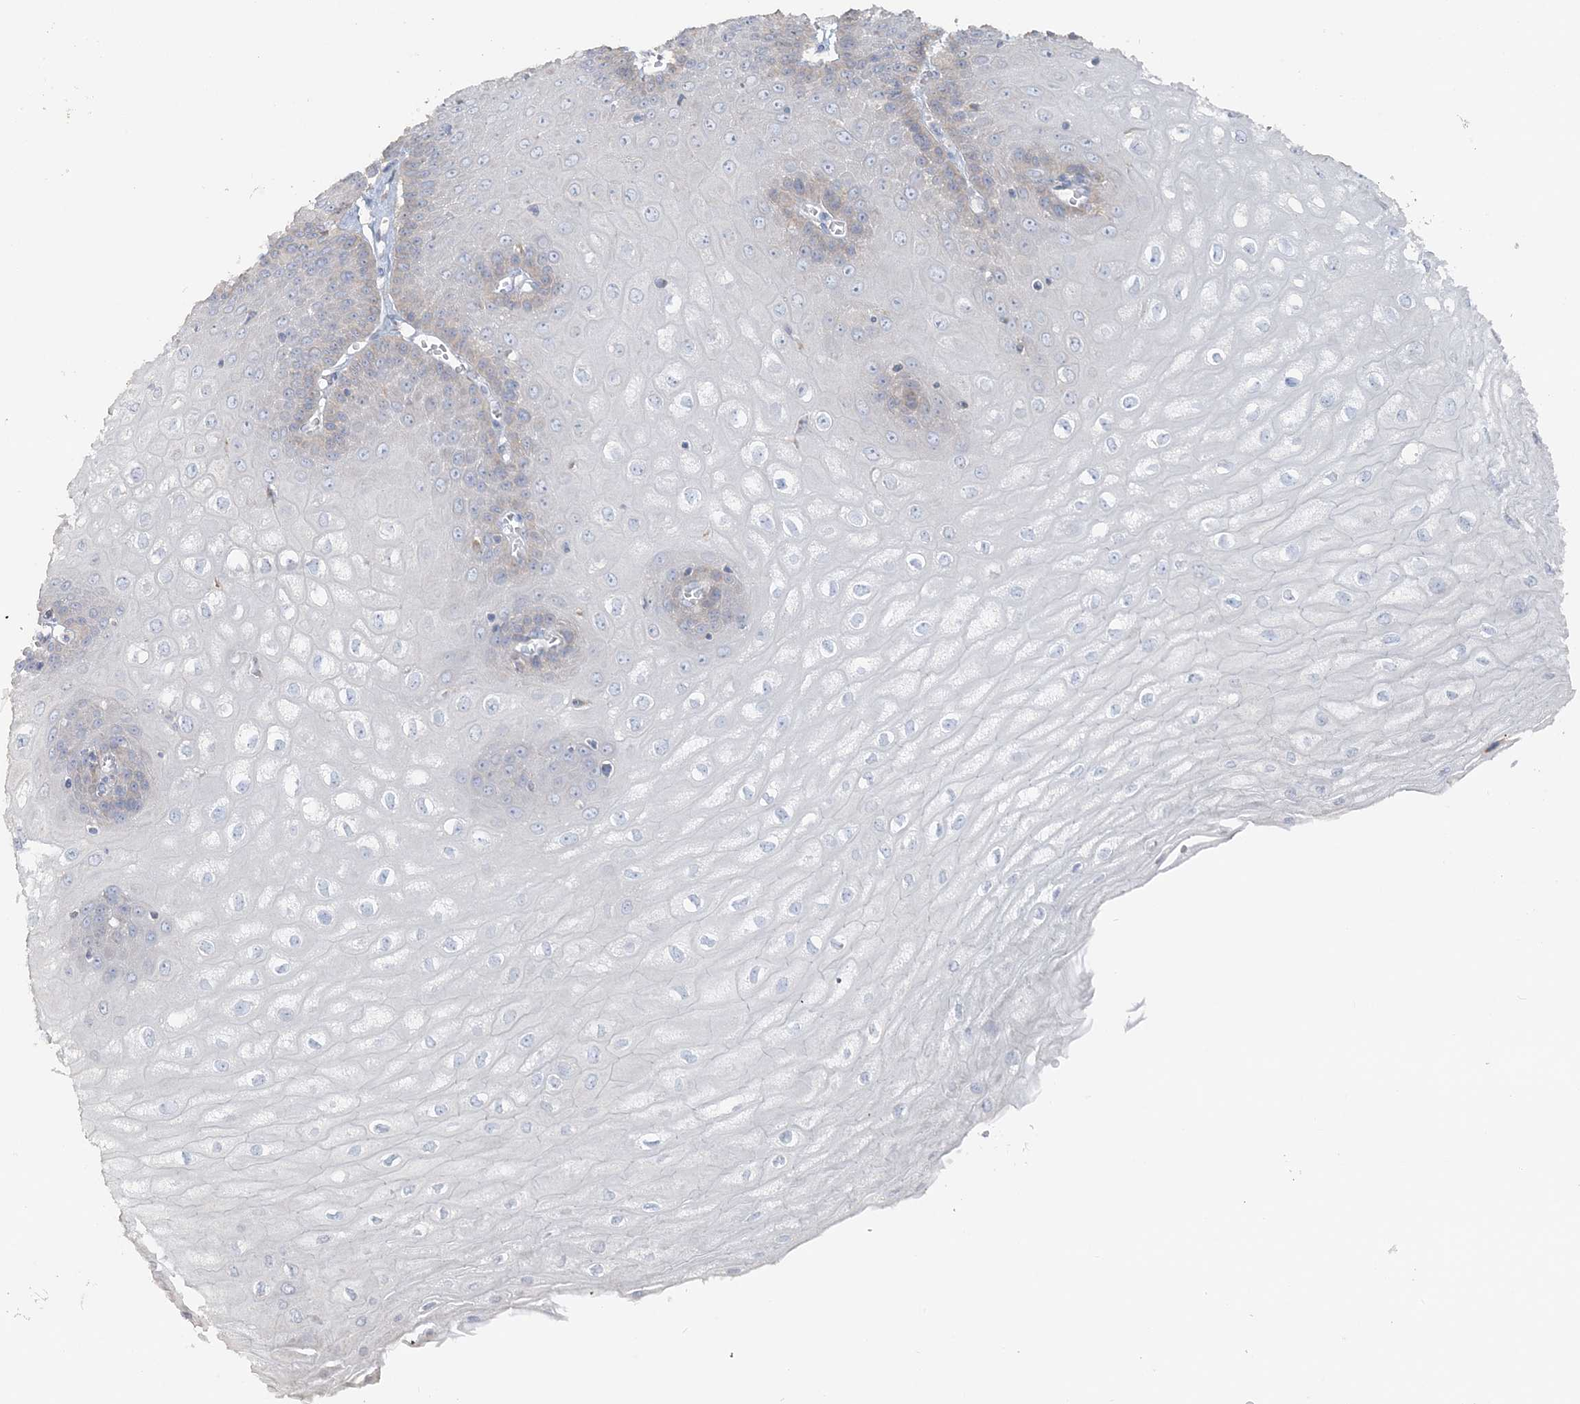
{"staining": {"intensity": "negative", "quantity": "none", "location": "none"}, "tissue": "esophagus", "cell_type": "Squamous epithelial cells", "image_type": "normal", "snomed": [{"axis": "morphology", "description": "Normal tissue, NOS"}, {"axis": "topography", "description": "Esophagus"}], "caption": "IHC photomicrograph of unremarkable human esophagus stained for a protein (brown), which exhibits no positivity in squamous epithelial cells.", "gene": "TBC1D5", "patient": {"sex": "male", "age": 60}}